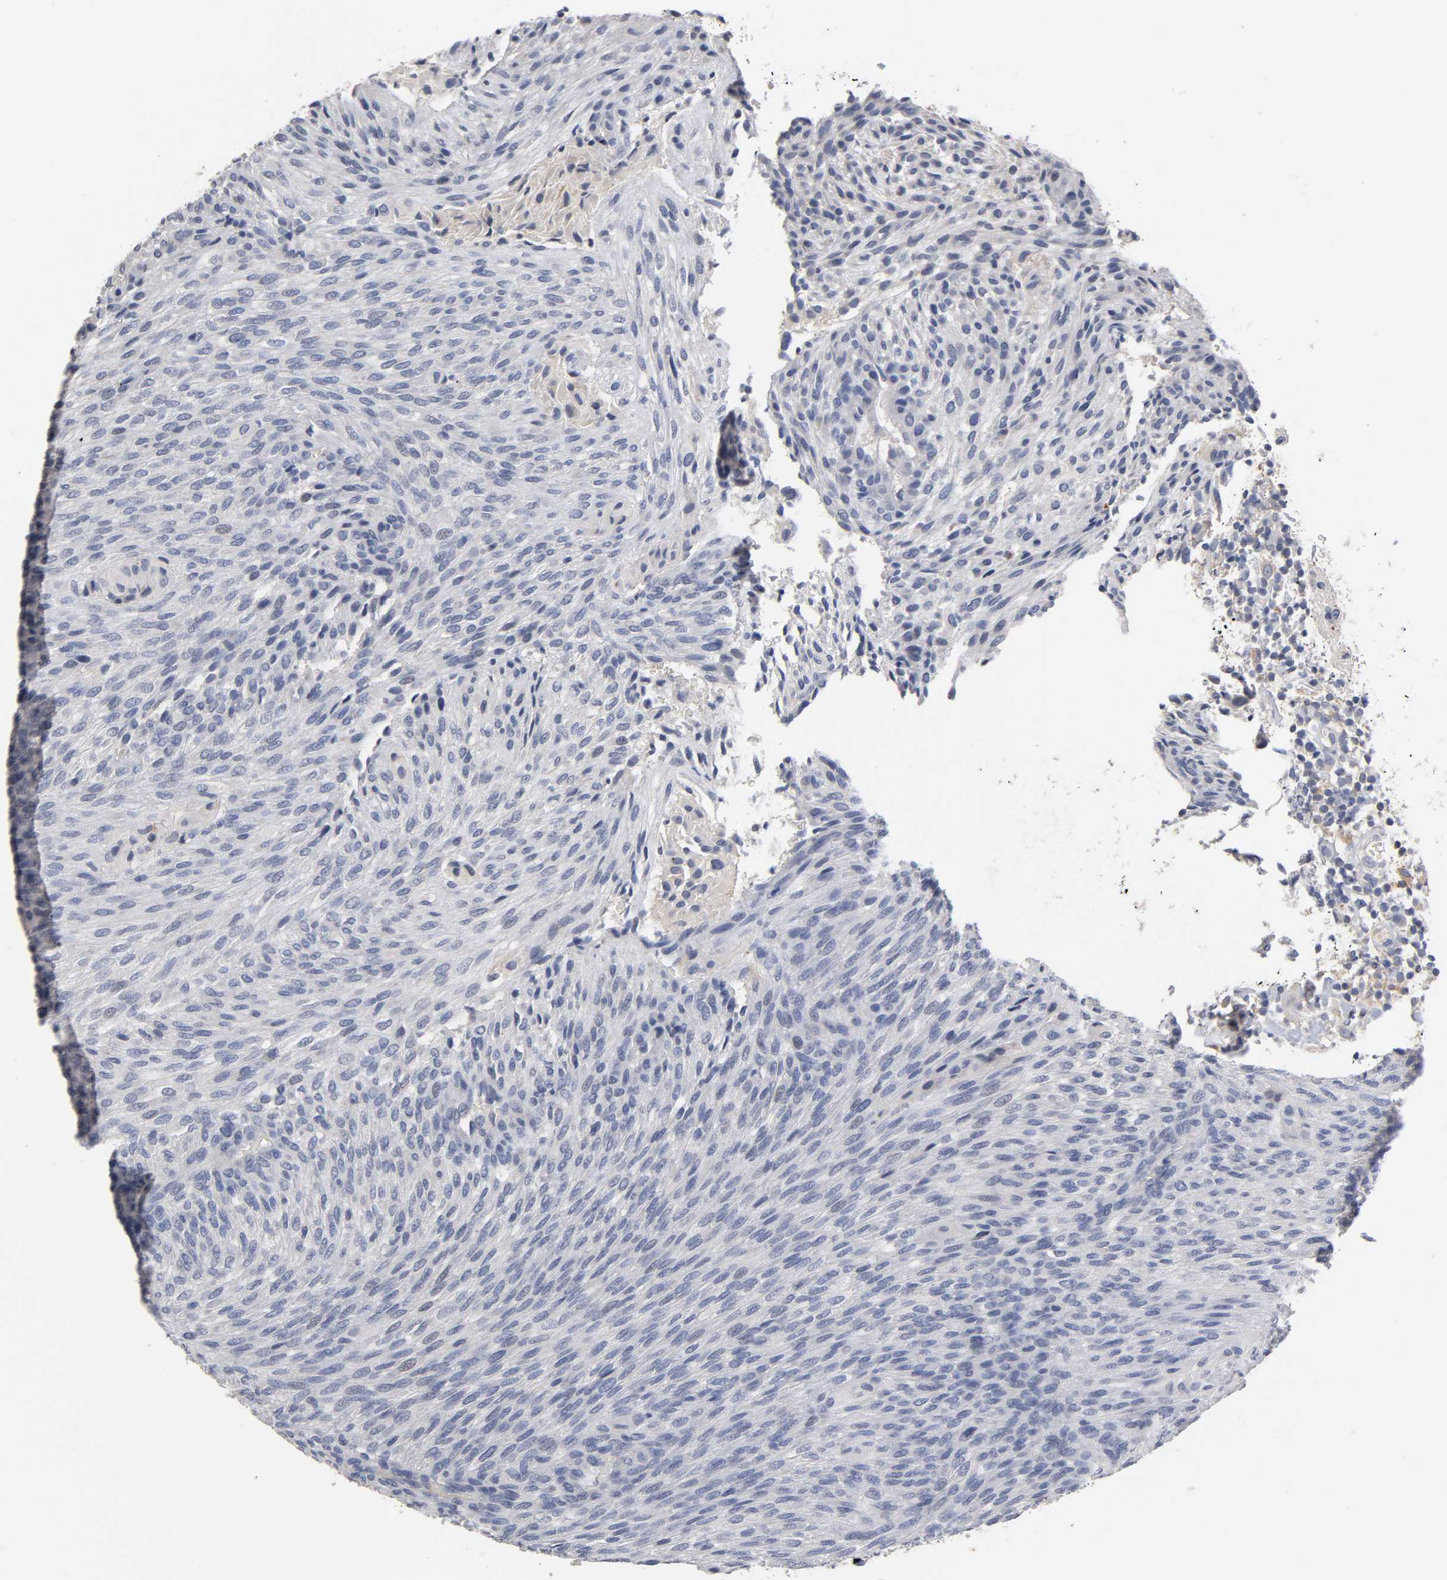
{"staining": {"intensity": "negative", "quantity": "none", "location": "none"}, "tissue": "glioma", "cell_type": "Tumor cells", "image_type": "cancer", "snomed": [{"axis": "morphology", "description": "Glioma, malignant, High grade"}, {"axis": "topography", "description": "Cerebral cortex"}], "caption": "Human high-grade glioma (malignant) stained for a protein using immunohistochemistry (IHC) exhibits no positivity in tumor cells.", "gene": "OVOL1", "patient": {"sex": "female", "age": 55}}